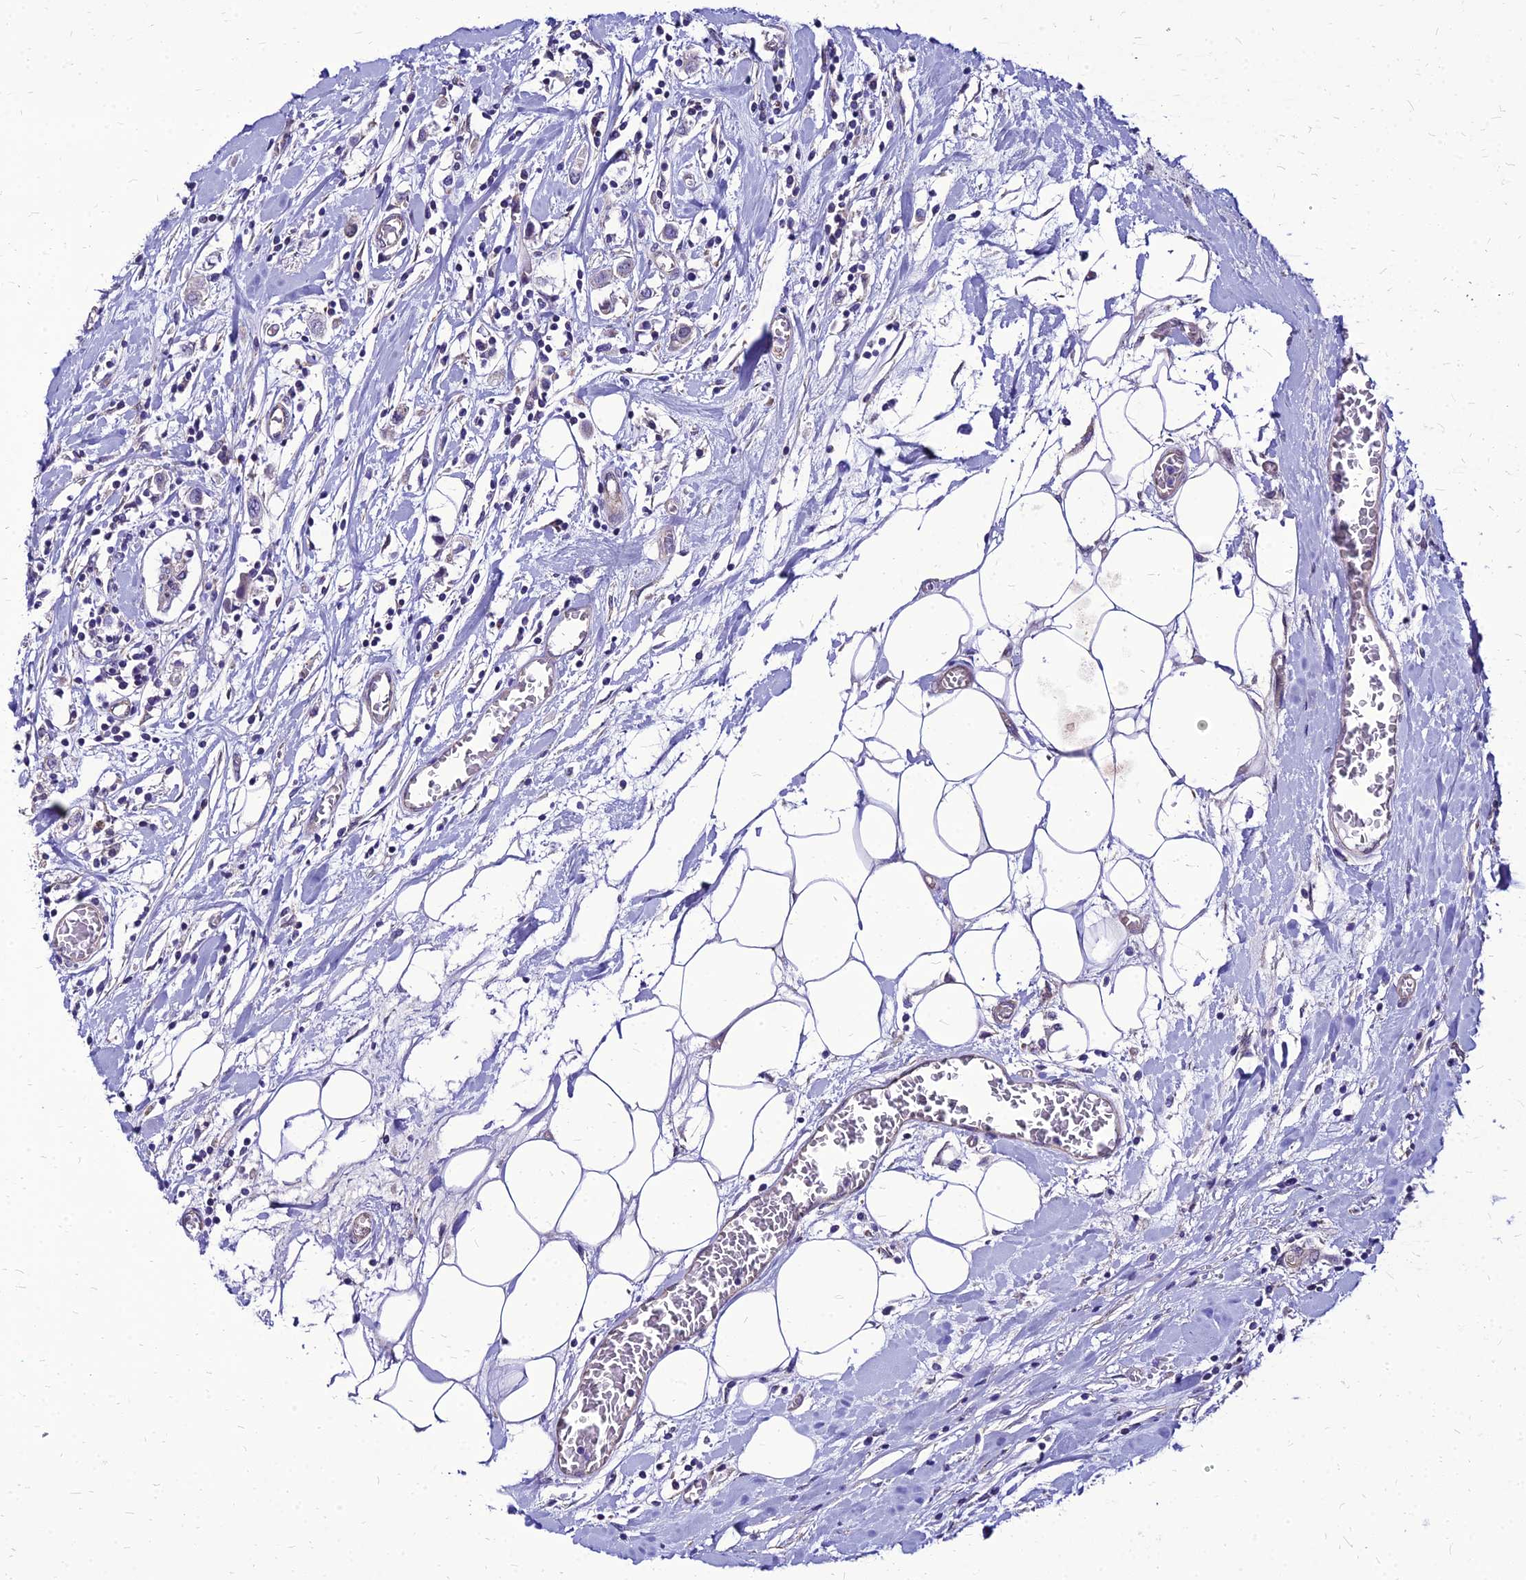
{"staining": {"intensity": "negative", "quantity": "none", "location": "none"}, "tissue": "breast cancer", "cell_type": "Tumor cells", "image_type": "cancer", "snomed": [{"axis": "morphology", "description": "Duct carcinoma"}, {"axis": "topography", "description": "Breast"}], "caption": "There is no significant staining in tumor cells of breast infiltrating ductal carcinoma. (Immunohistochemistry, brightfield microscopy, high magnification).", "gene": "YEATS2", "patient": {"sex": "female", "age": 61}}